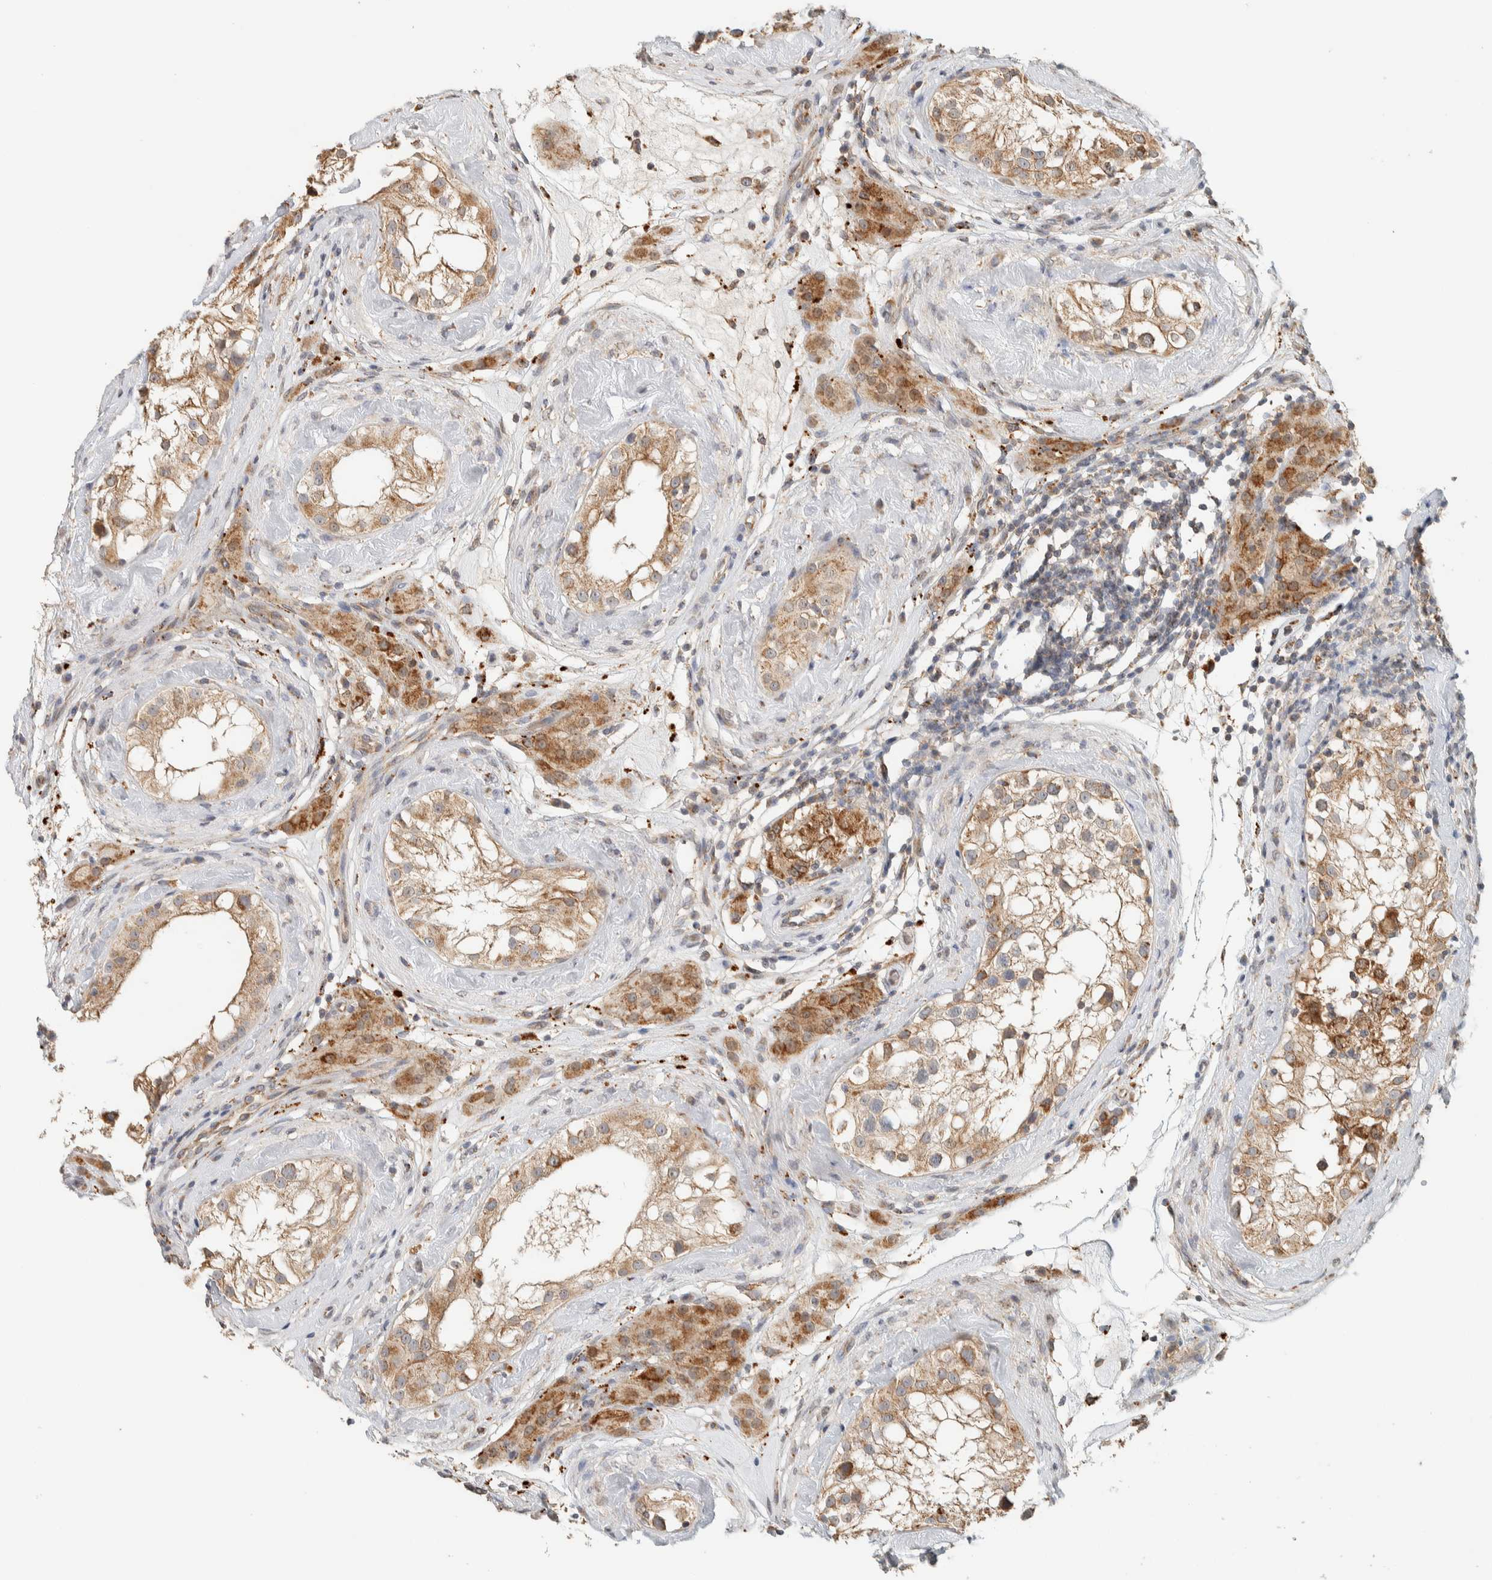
{"staining": {"intensity": "moderate", "quantity": "25%-75%", "location": "cytoplasmic/membranous"}, "tissue": "testis", "cell_type": "Cells in seminiferous ducts", "image_type": "normal", "snomed": [{"axis": "morphology", "description": "Normal tissue, NOS"}, {"axis": "topography", "description": "Testis"}], "caption": "An immunohistochemistry photomicrograph of unremarkable tissue is shown. Protein staining in brown labels moderate cytoplasmic/membranous positivity in testis within cells in seminiferous ducts. Immunohistochemistry (ihc) stains the protein of interest in brown and the nuclei are stained blue.", "gene": "PDE7B", "patient": {"sex": "male", "age": 46}}